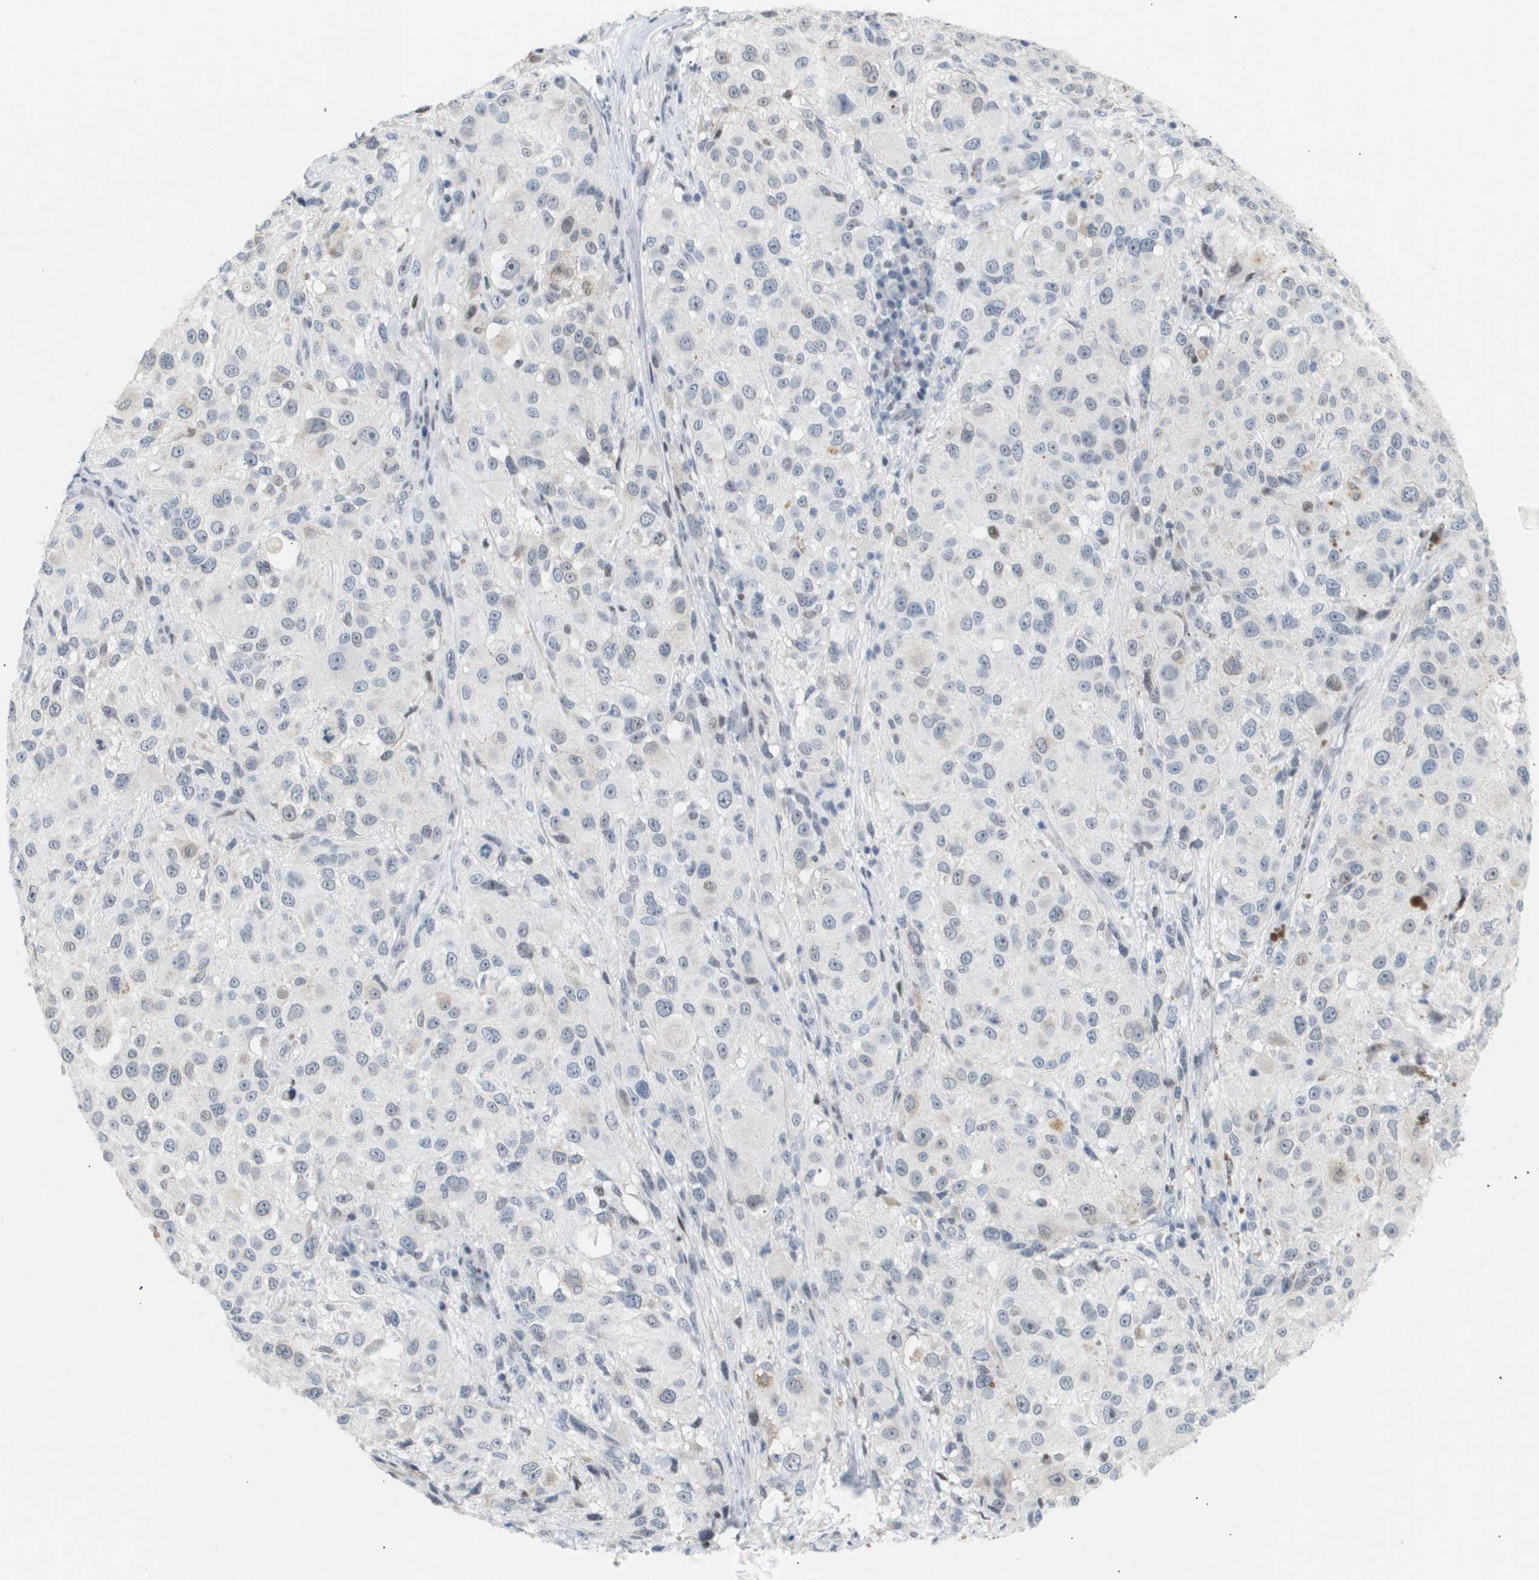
{"staining": {"intensity": "negative", "quantity": "none", "location": "none"}, "tissue": "melanoma", "cell_type": "Tumor cells", "image_type": "cancer", "snomed": [{"axis": "morphology", "description": "Necrosis, NOS"}, {"axis": "morphology", "description": "Malignant melanoma, NOS"}, {"axis": "topography", "description": "Skin"}], "caption": "IHC micrograph of neoplastic tissue: malignant melanoma stained with DAB displays no significant protein staining in tumor cells. (Immunohistochemistry (ihc), brightfield microscopy, high magnification).", "gene": "PPARD", "patient": {"sex": "female", "age": 87}}